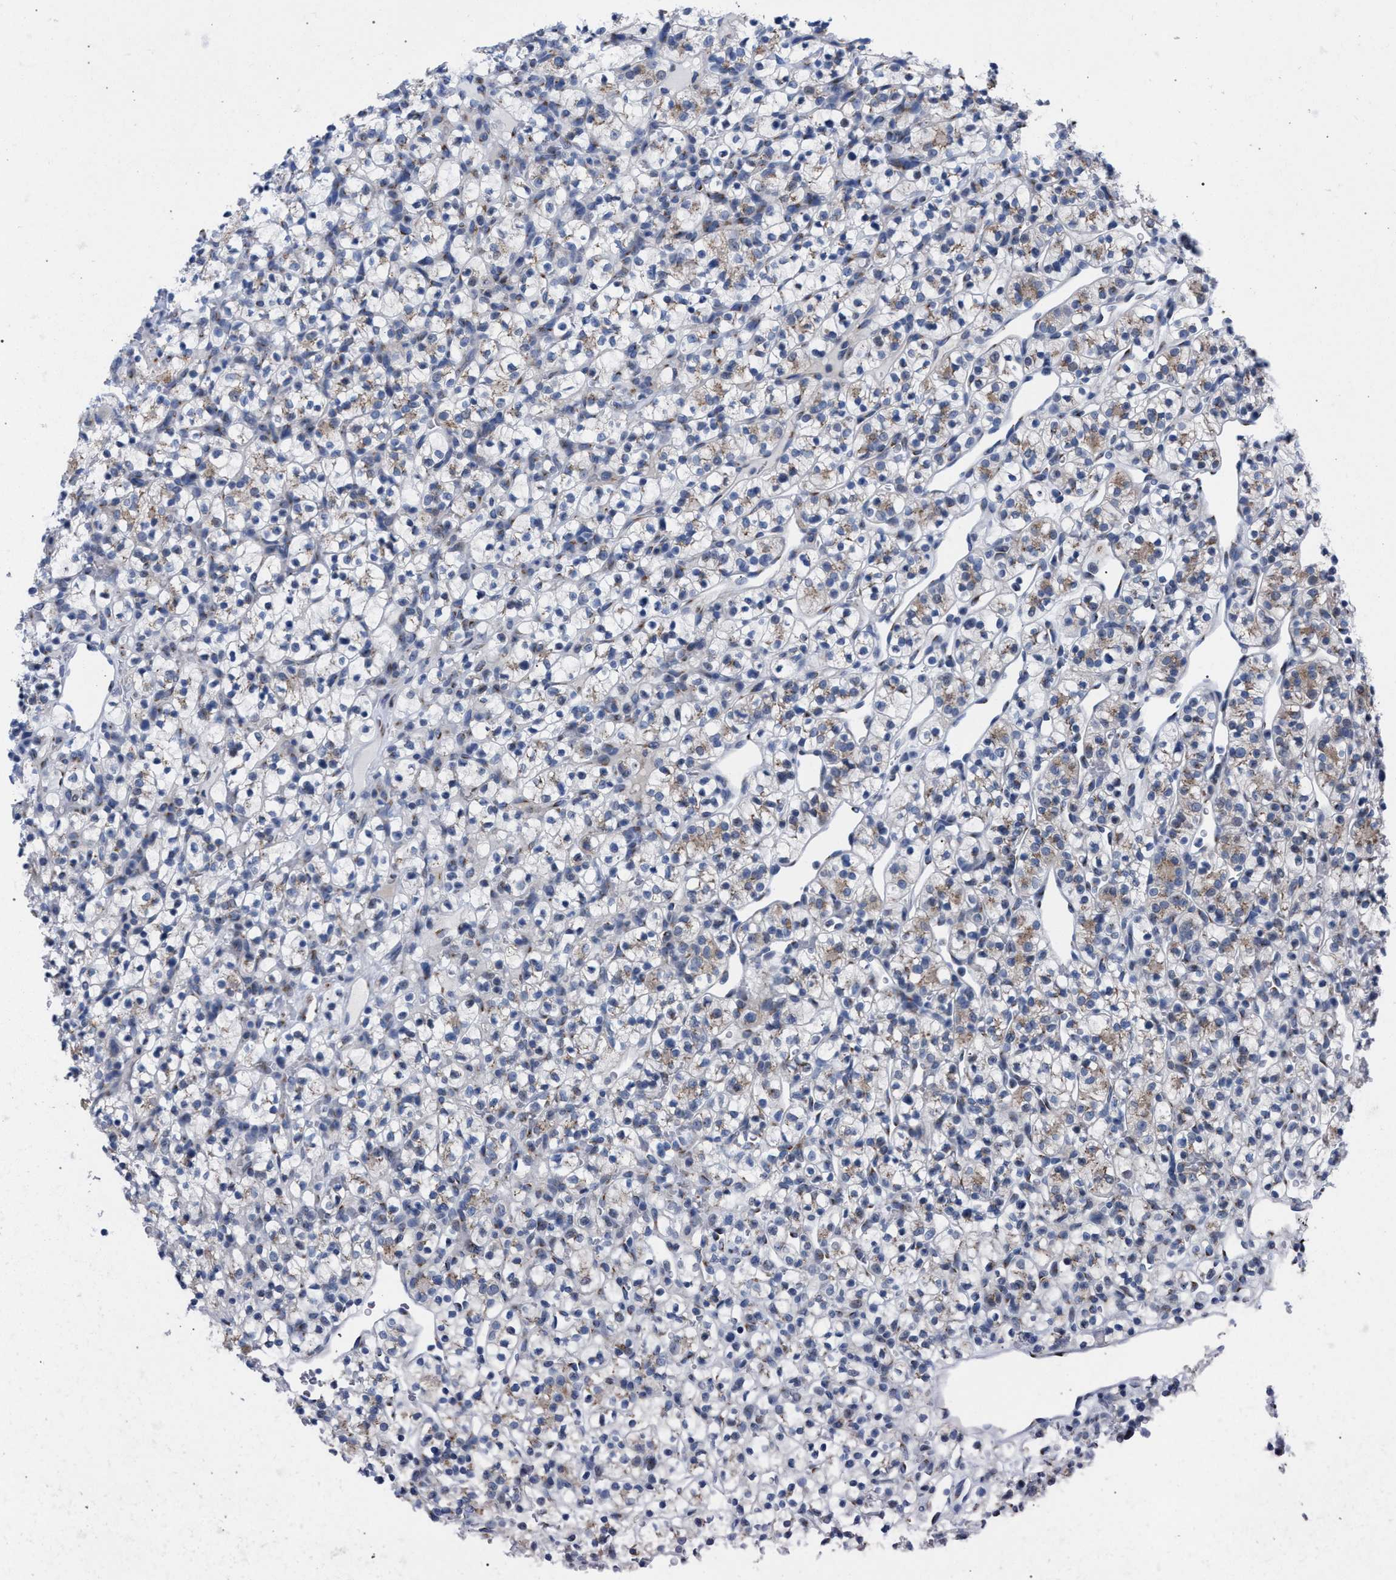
{"staining": {"intensity": "weak", "quantity": "25%-75%", "location": "cytoplasmic/membranous"}, "tissue": "renal cancer", "cell_type": "Tumor cells", "image_type": "cancer", "snomed": [{"axis": "morphology", "description": "Adenocarcinoma, NOS"}, {"axis": "topography", "description": "Kidney"}], "caption": "IHC (DAB (3,3'-diaminobenzidine)) staining of human renal adenocarcinoma demonstrates weak cytoplasmic/membranous protein staining in approximately 25%-75% of tumor cells. Using DAB (brown) and hematoxylin (blue) stains, captured at high magnification using brightfield microscopy.", "gene": "GOLGA2", "patient": {"sex": "female", "age": 57}}